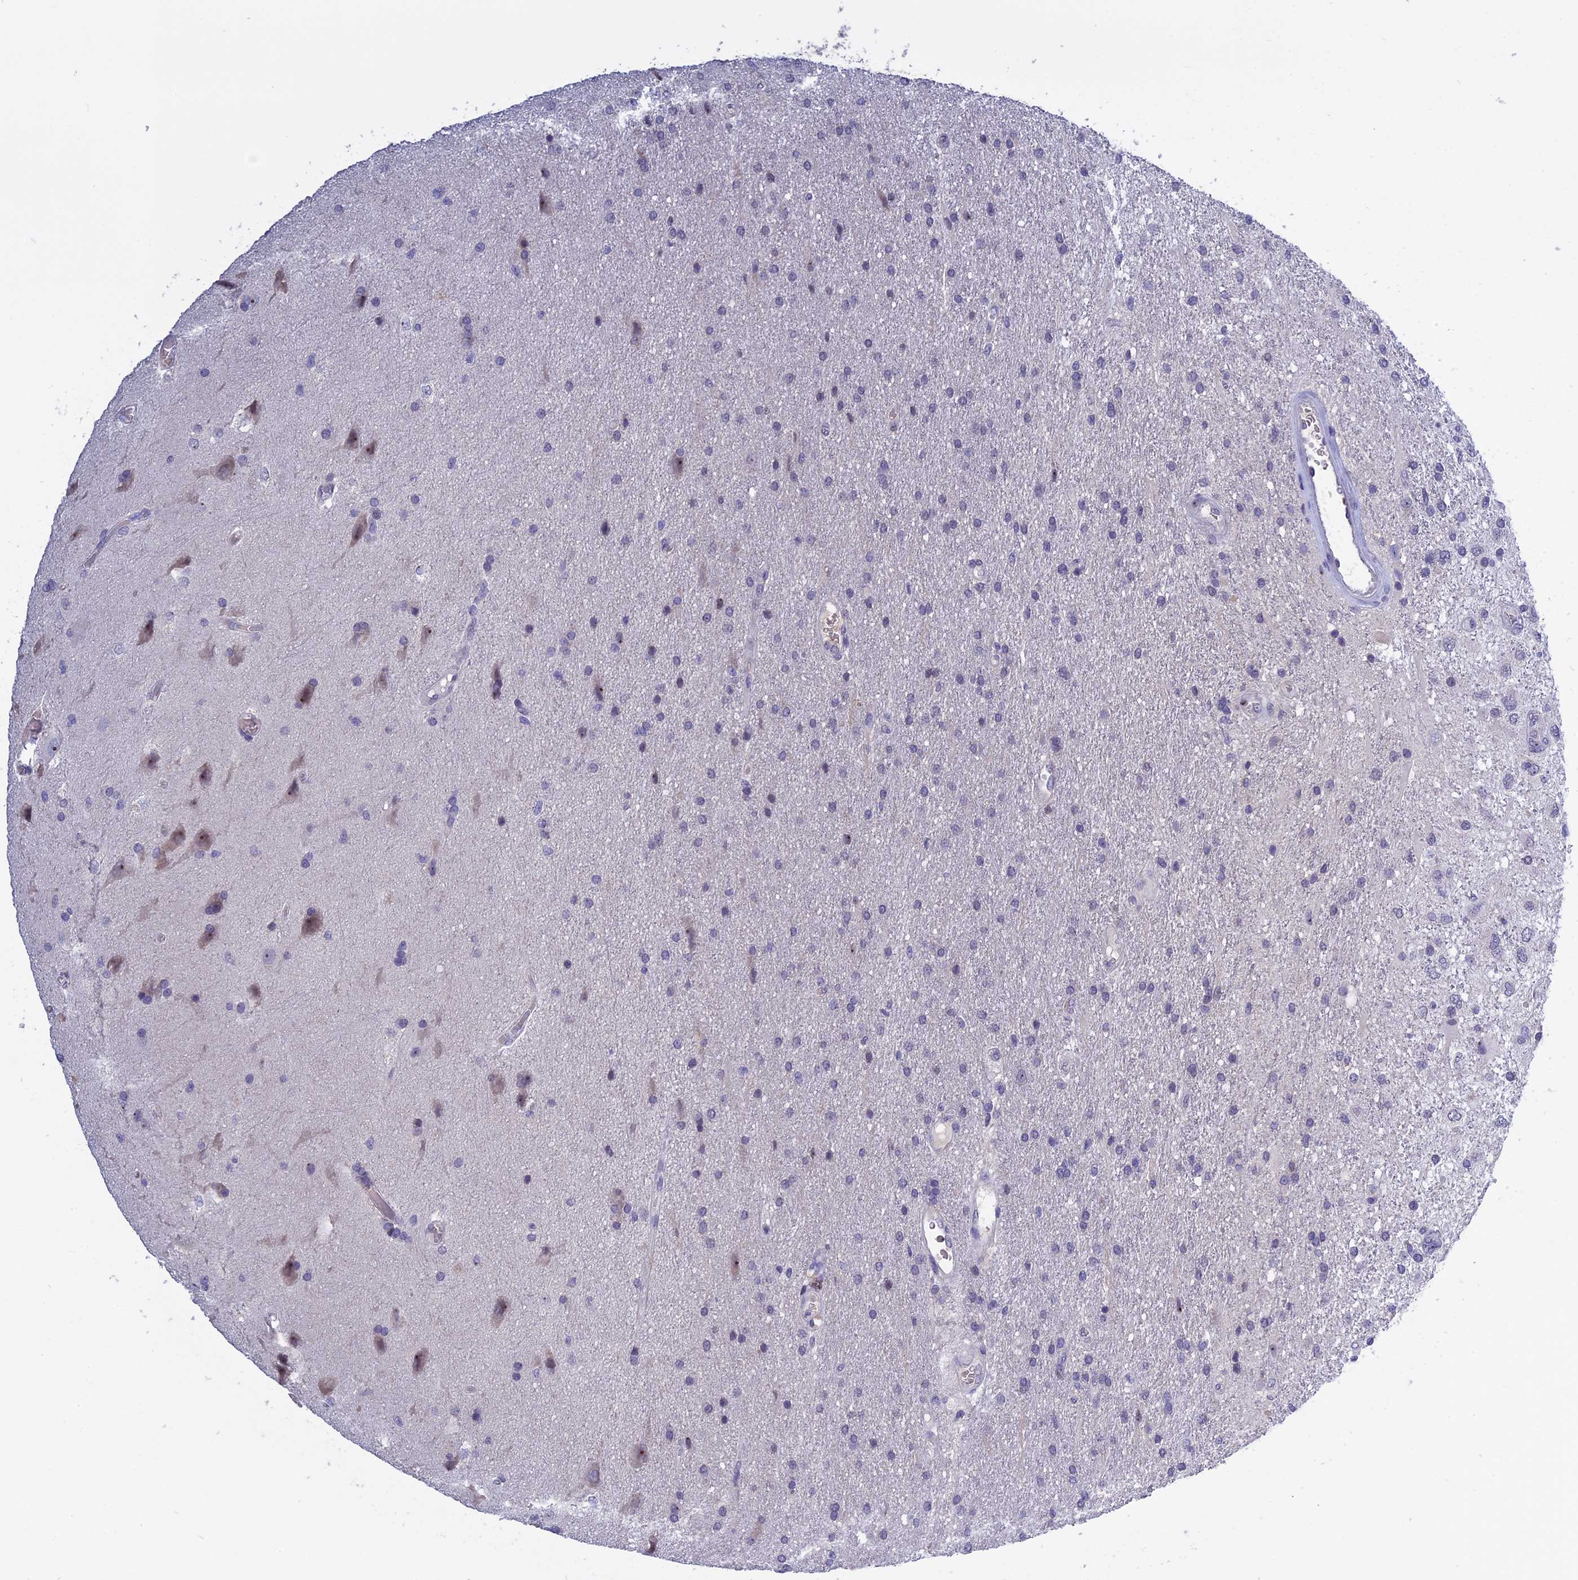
{"staining": {"intensity": "negative", "quantity": "none", "location": "none"}, "tissue": "glioma", "cell_type": "Tumor cells", "image_type": "cancer", "snomed": [{"axis": "morphology", "description": "Glioma, malignant, Low grade"}, {"axis": "topography", "description": "Brain"}], "caption": "Immunohistochemistry (IHC) micrograph of neoplastic tissue: human glioma stained with DAB (3,3'-diaminobenzidine) exhibits no significant protein staining in tumor cells.", "gene": "KNOP1", "patient": {"sex": "male", "age": 66}}